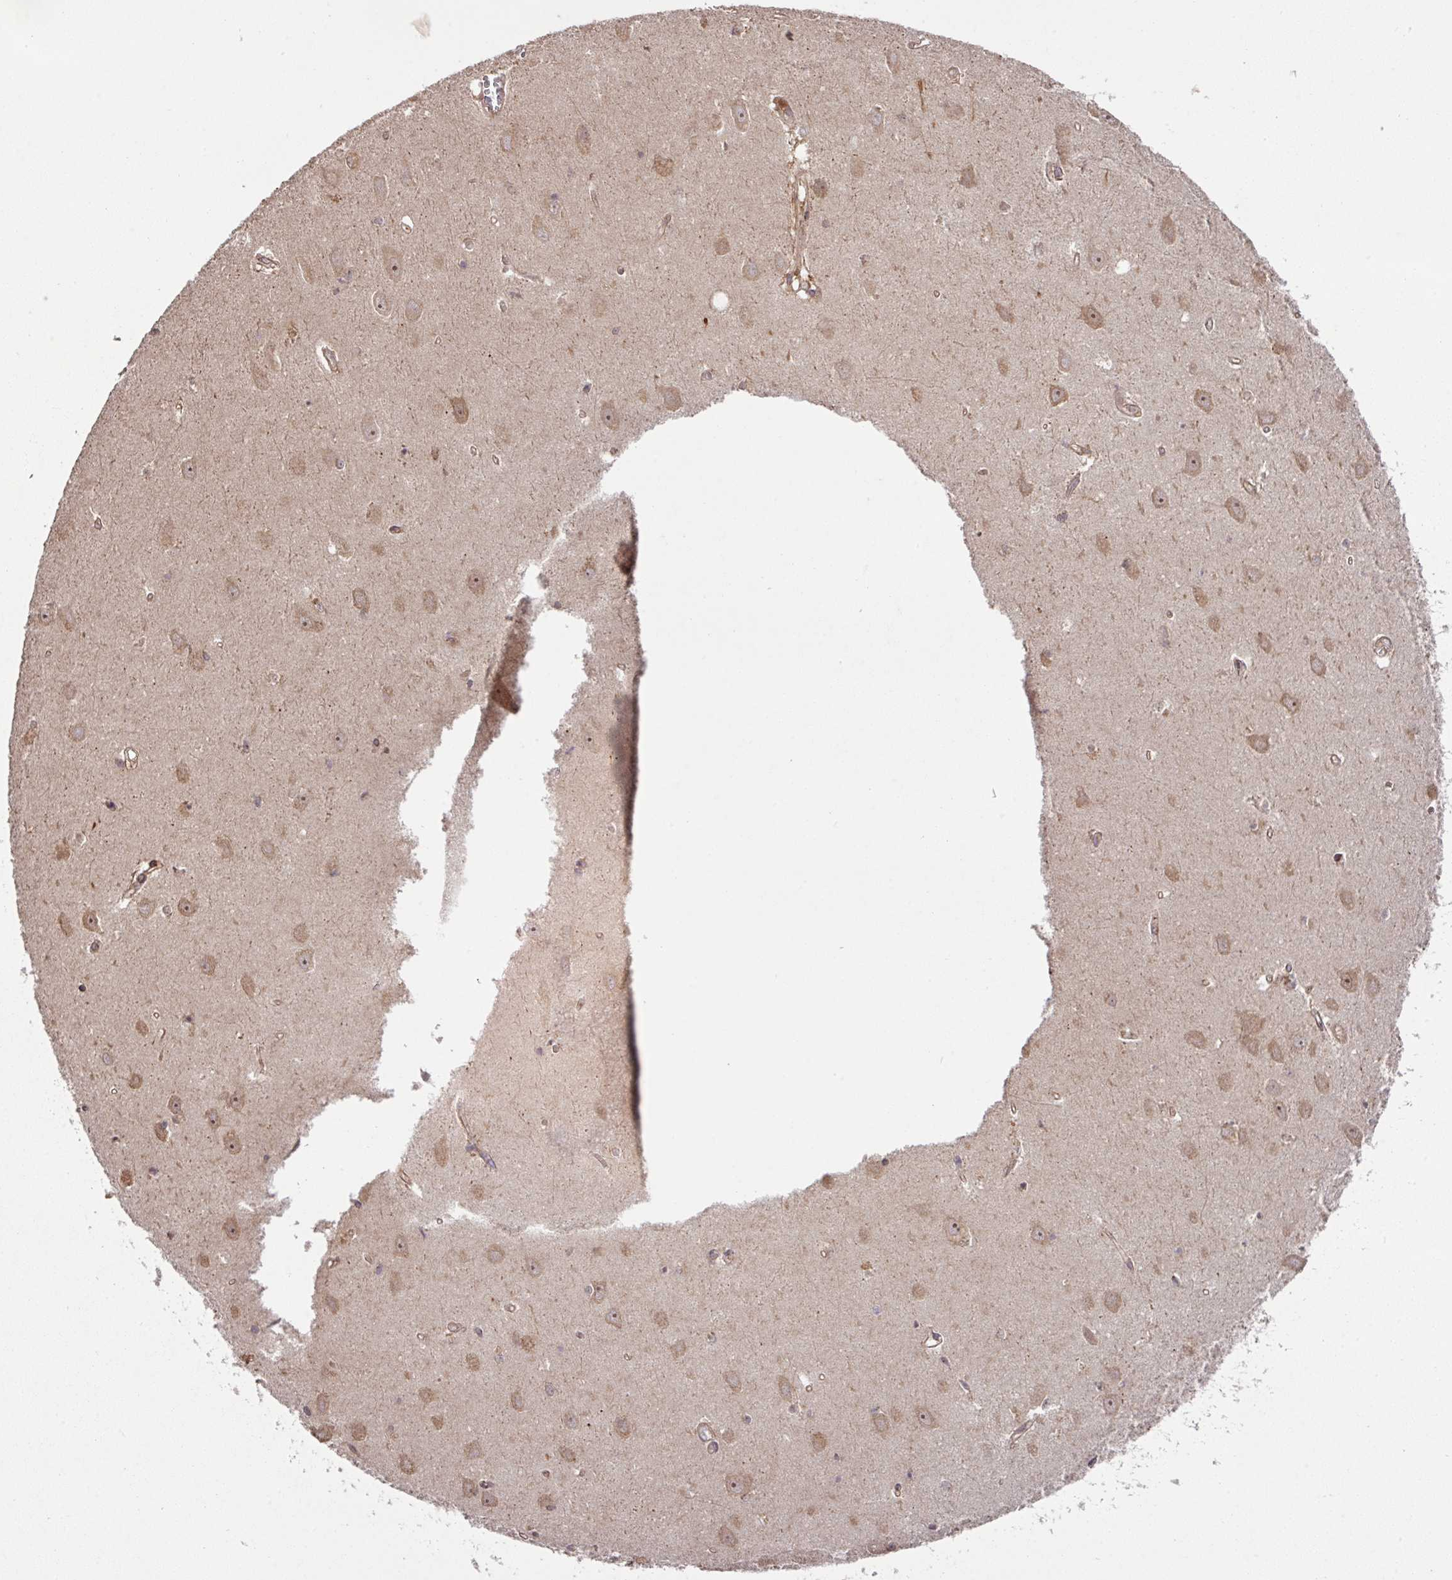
{"staining": {"intensity": "moderate", "quantity": ">75%", "location": "cytoplasmic/membranous"}, "tissue": "hippocampus", "cell_type": "Glial cells", "image_type": "normal", "snomed": [{"axis": "morphology", "description": "Normal tissue, NOS"}, {"axis": "topography", "description": "Hippocampus"}], "caption": "Immunohistochemical staining of unremarkable human hippocampus reveals moderate cytoplasmic/membranous protein staining in approximately >75% of glial cells. The staining was performed using DAB to visualize the protein expression in brown, while the nuclei were stained in blue with hematoxylin (Magnification: 20x).", "gene": "MRRF", "patient": {"sex": "female", "age": 64}}